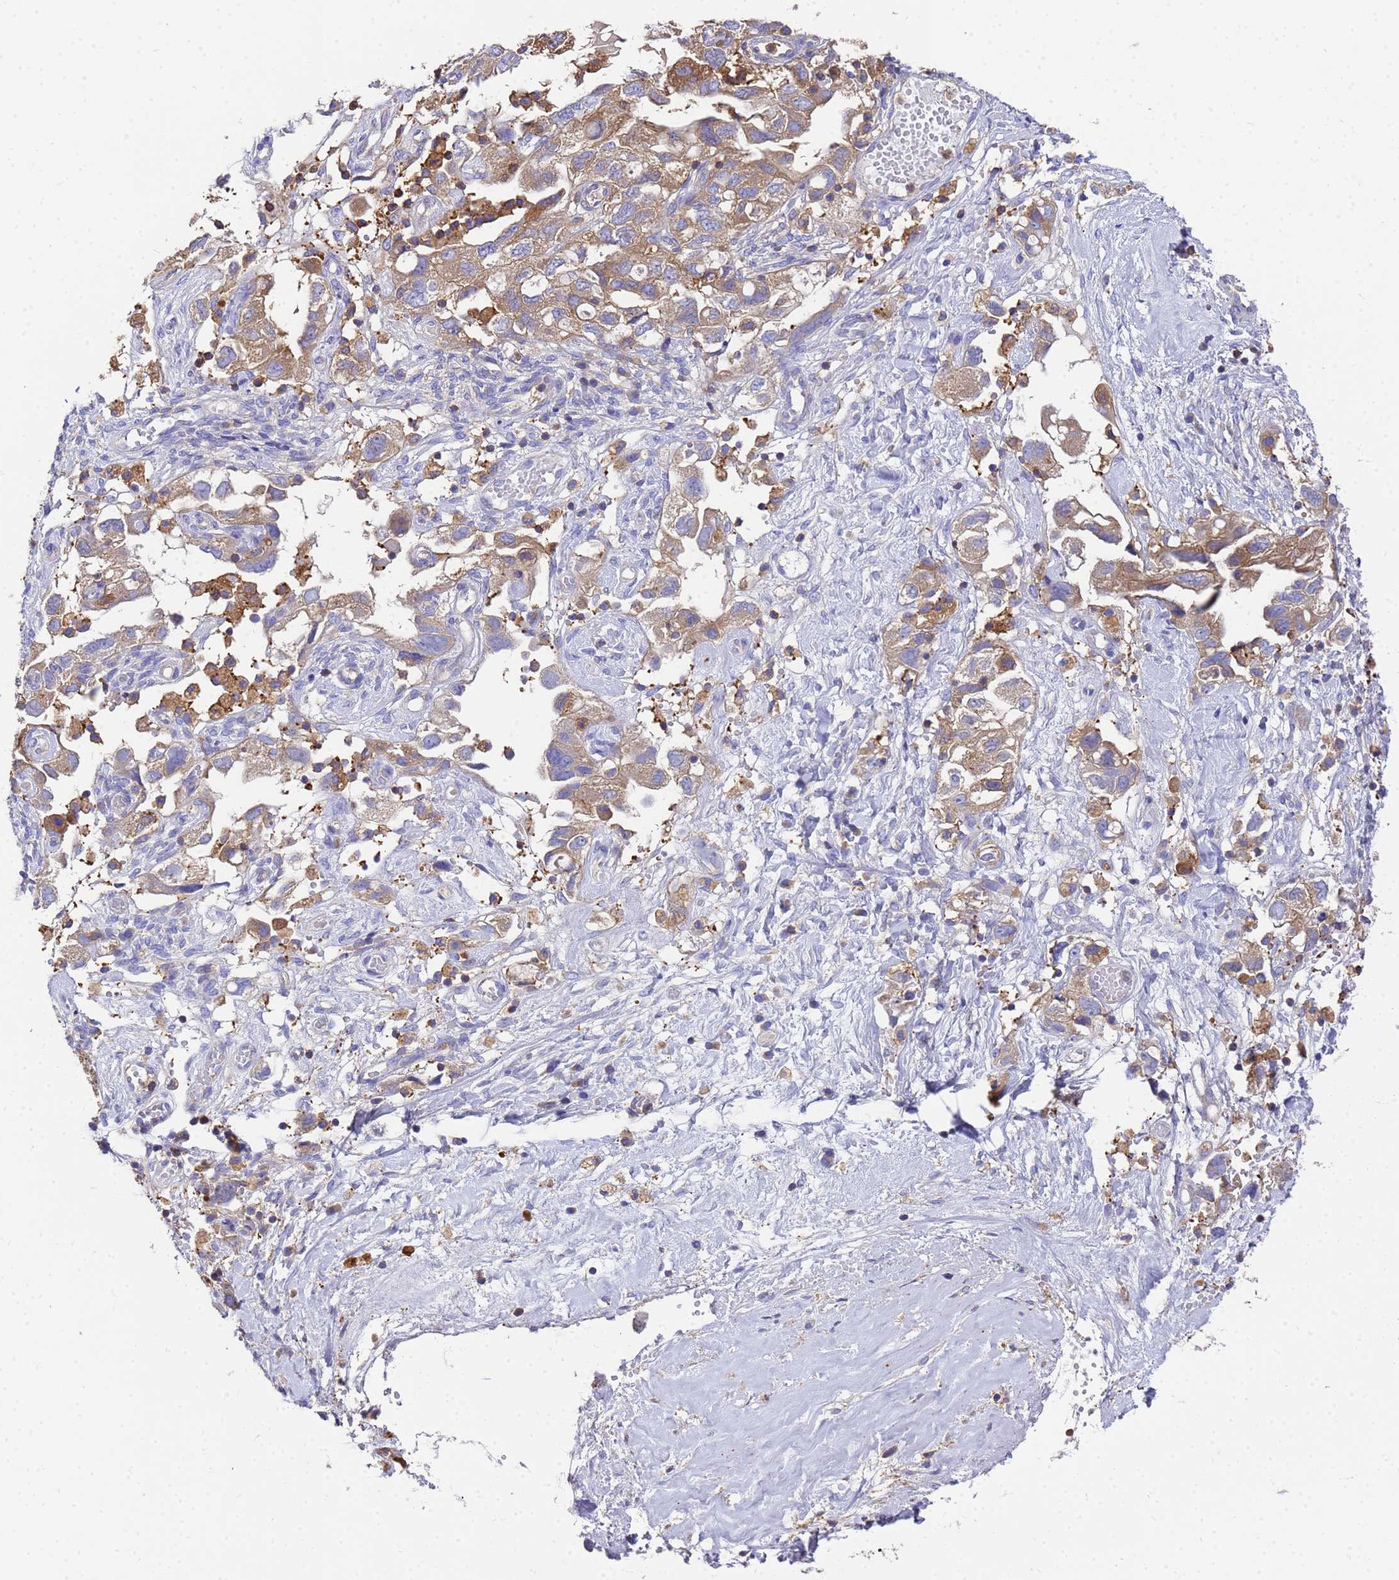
{"staining": {"intensity": "moderate", "quantity": ">75%", "location": "cytoplasmic/membranous"}, "tissue": "ovarian cancer", "cell_type": "Tumor cells", "image_type": "cancer", "snomed": [{"axis": "morphology", "description": "Carcinoma, NOS"}, {"axis": "morphology", "description": "Cystadenocarcinoma, serous, NOS"}, {"axis": "topography", "description": "Ovary"}], "caption": "Immunohistochemical staining of carcinoma (ovarian) demonstrates moderate cytoplasmic/membranous protein staining in approximately >75% of tumor cells.", "gene": "ZNF235", "patient": {"sex": "female", "age": 69}}